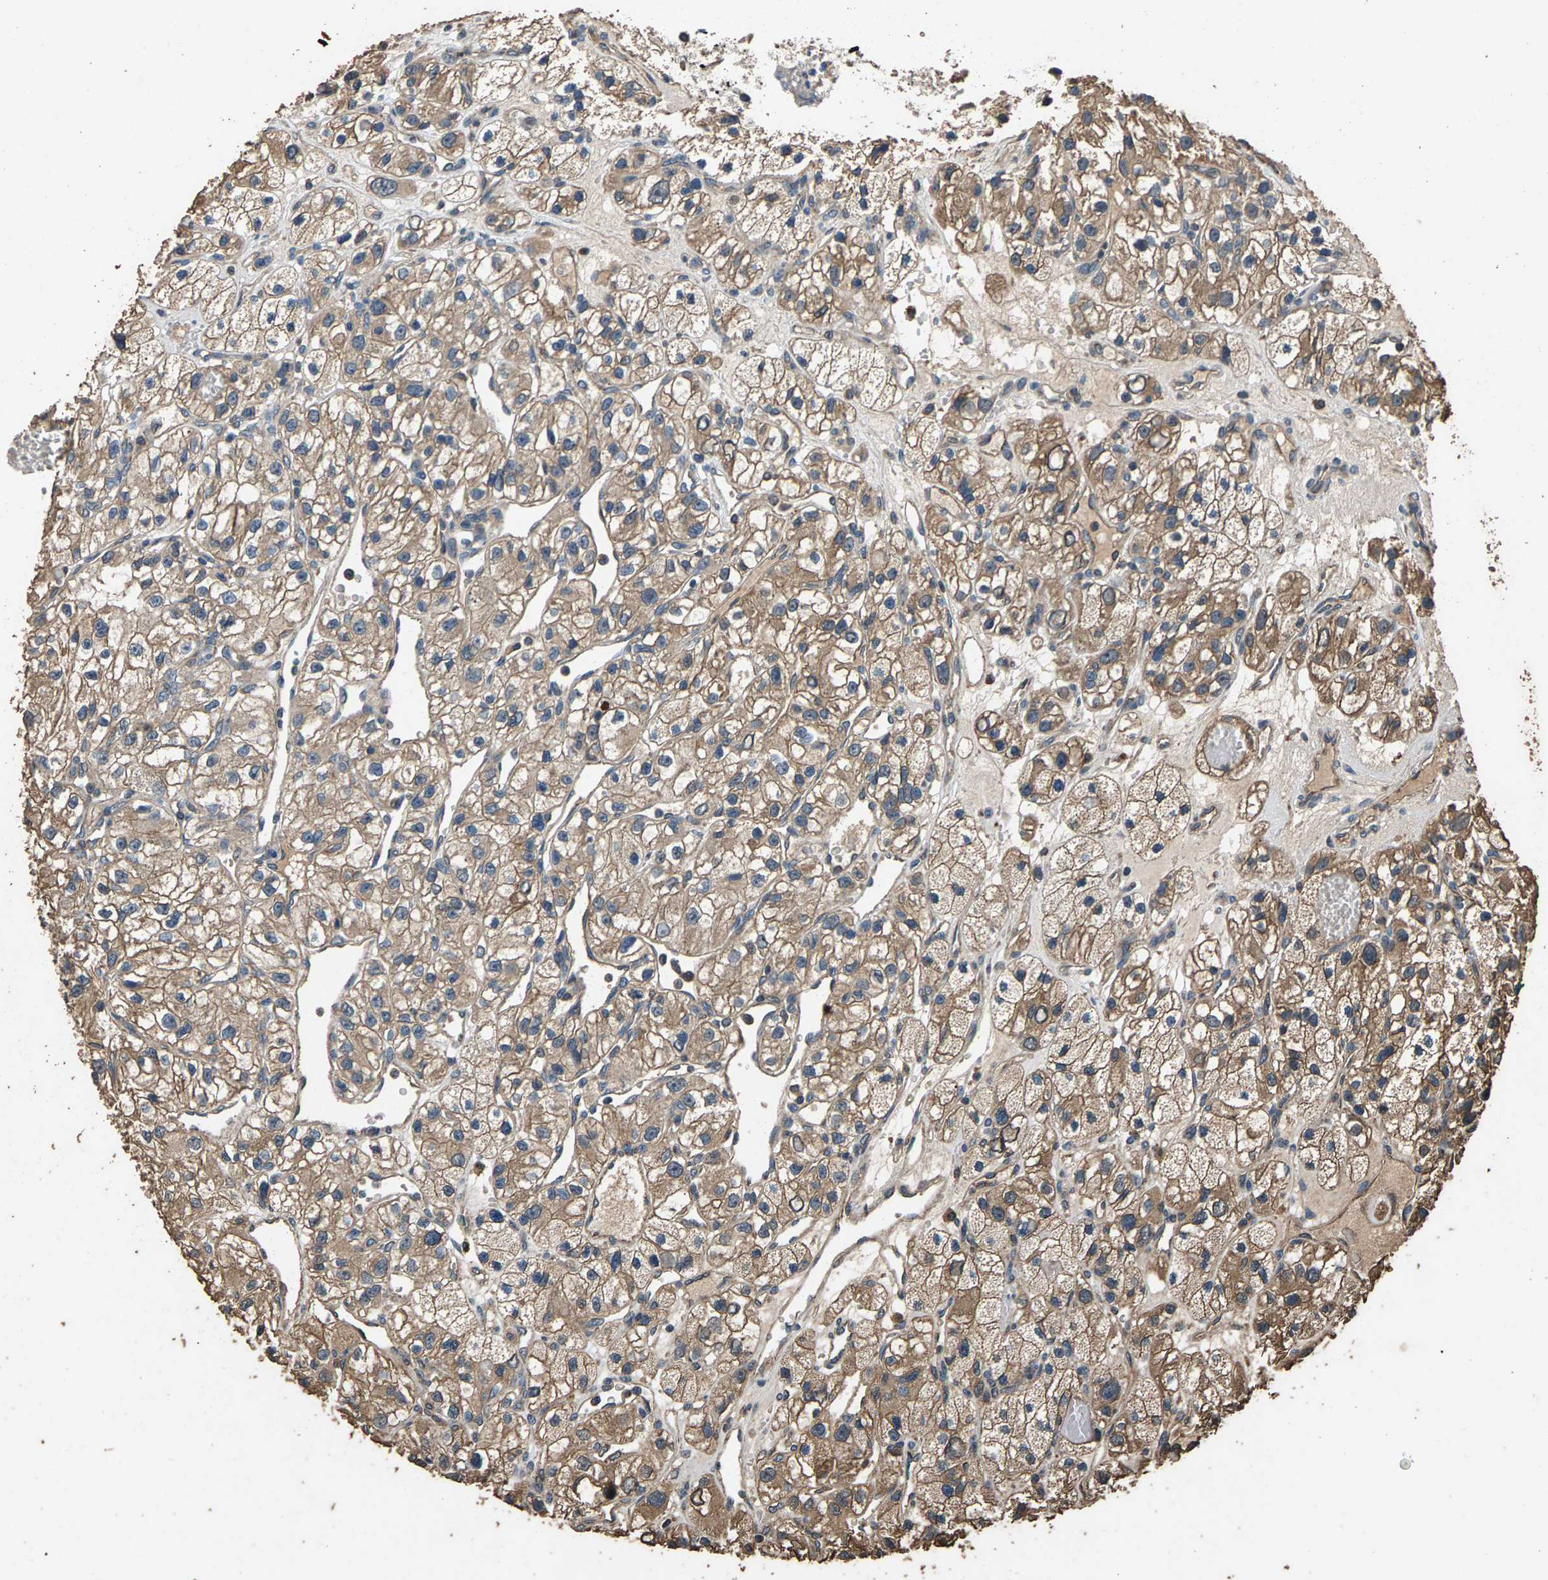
{"staining": {"intensity": "moderate", "quantity": ">75%", "location": "cytoplasmic/membranous"}, "tissue": "renal cancer", "cell_type": "Tumor cells", "image_type": "cancer", "snomed": [{"axis": "morphology", "description": "Adenocarcinoma, NOS"}, {"axis": "topography", "description": "Kidney"}], "caption": "This micrograph shows immunohistochemistry staining of renal cancer (adenocarcinoma), with medium moderate cytoplasmic/membranous positivity in approximately >75% of tumor cells.", "gene": "MRPL27", "patient": {"sex": "female", "age": 57}}